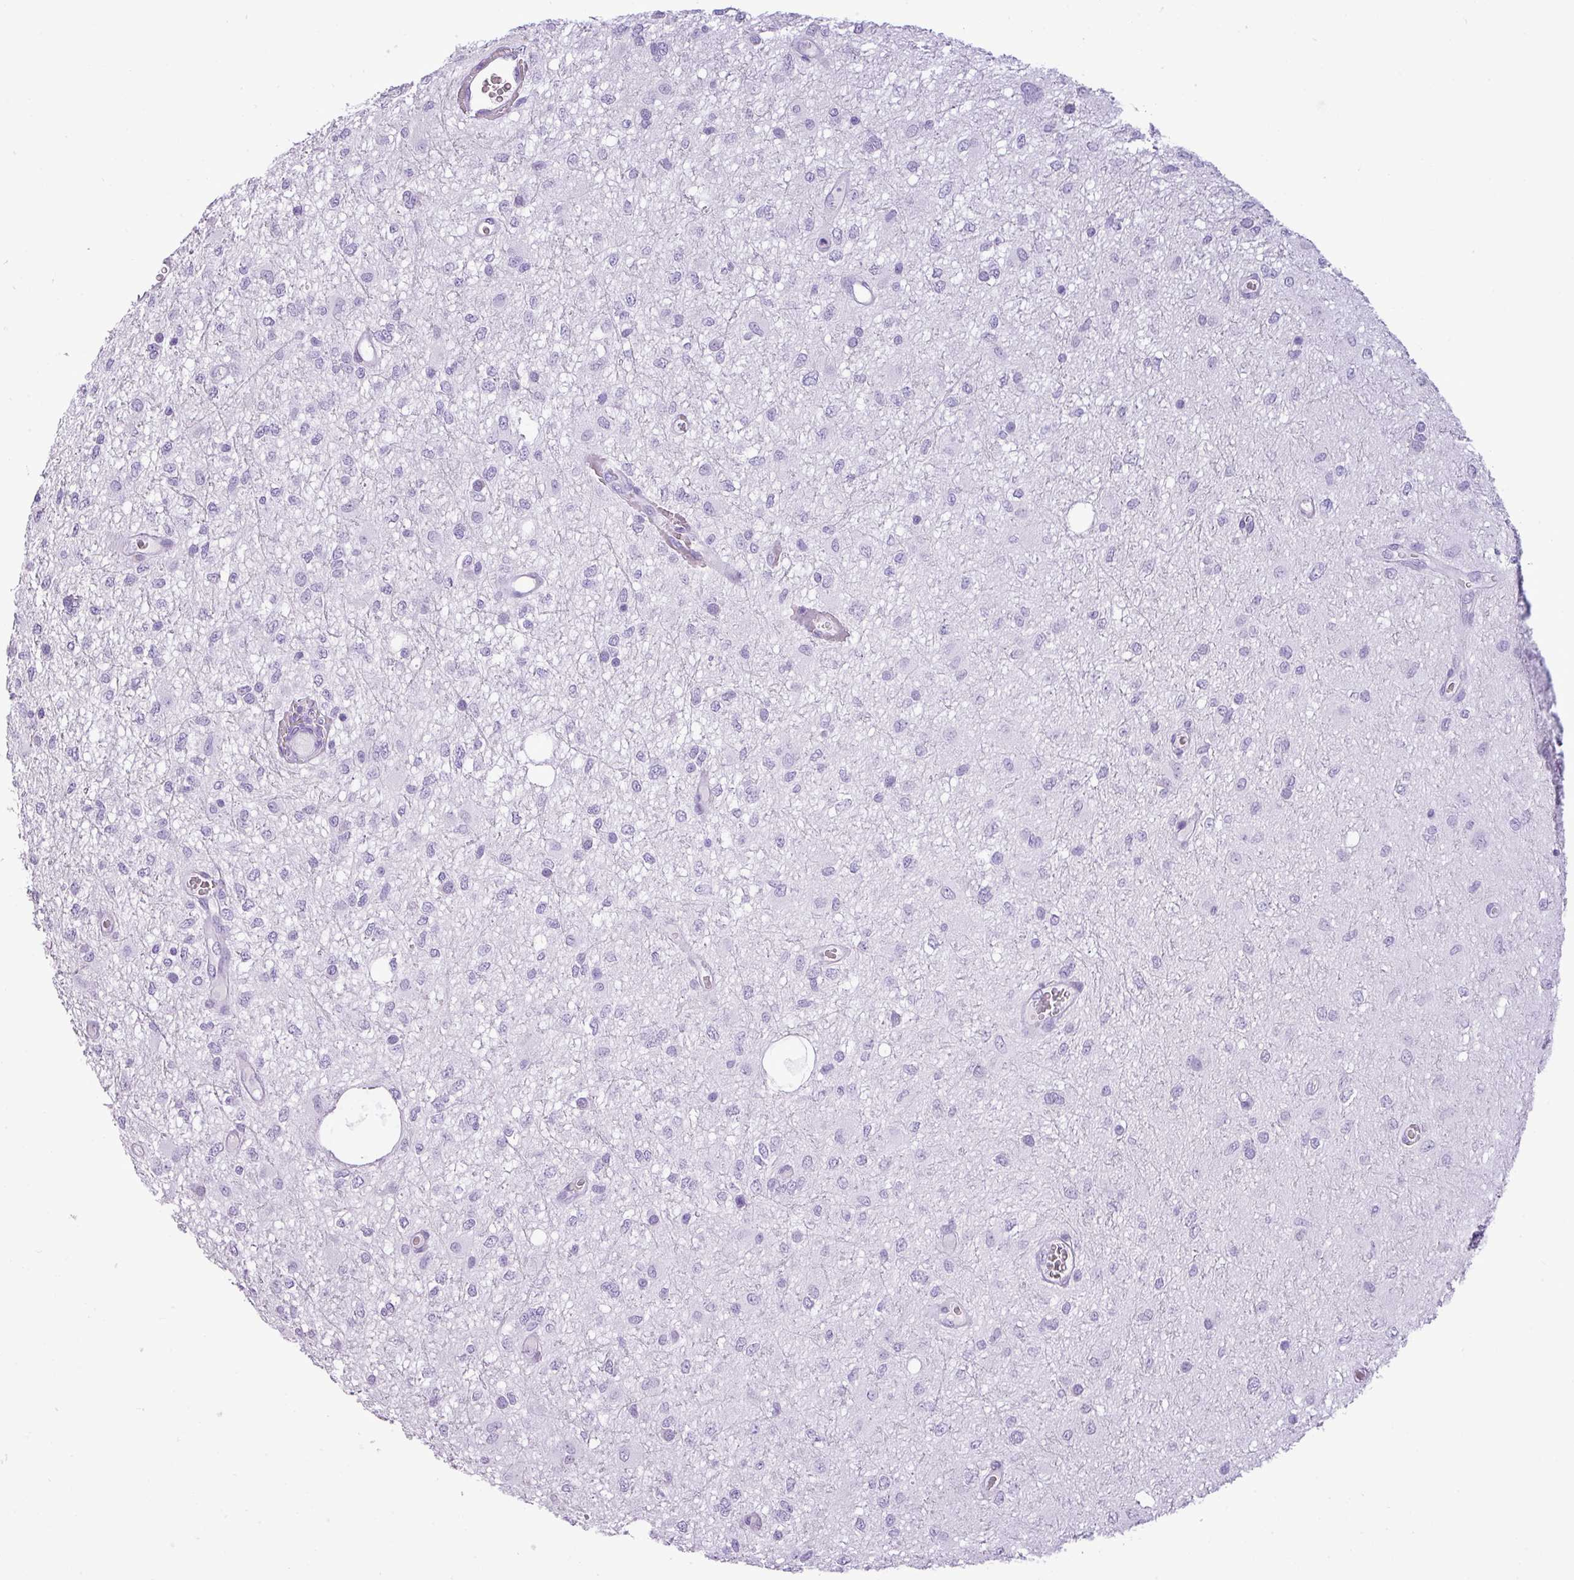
{"staining": {"intensity": "negative", "quantity": "none", "location": "none"}, "tissue": "glioma", "cell_type": "Tumor cells", "image_type": "cancer", "snomed": [{"axis": "morphology", "description": "Glioma, malignant, Low grade"}, {"axis": "topography", "description": "Cerebellum"}], "caption": "Tumor cells show no significant protein staining in low-grade glioma (malignant).", "gene": "RBMXL2", "patient": {"sex": "female", "age": 5}}